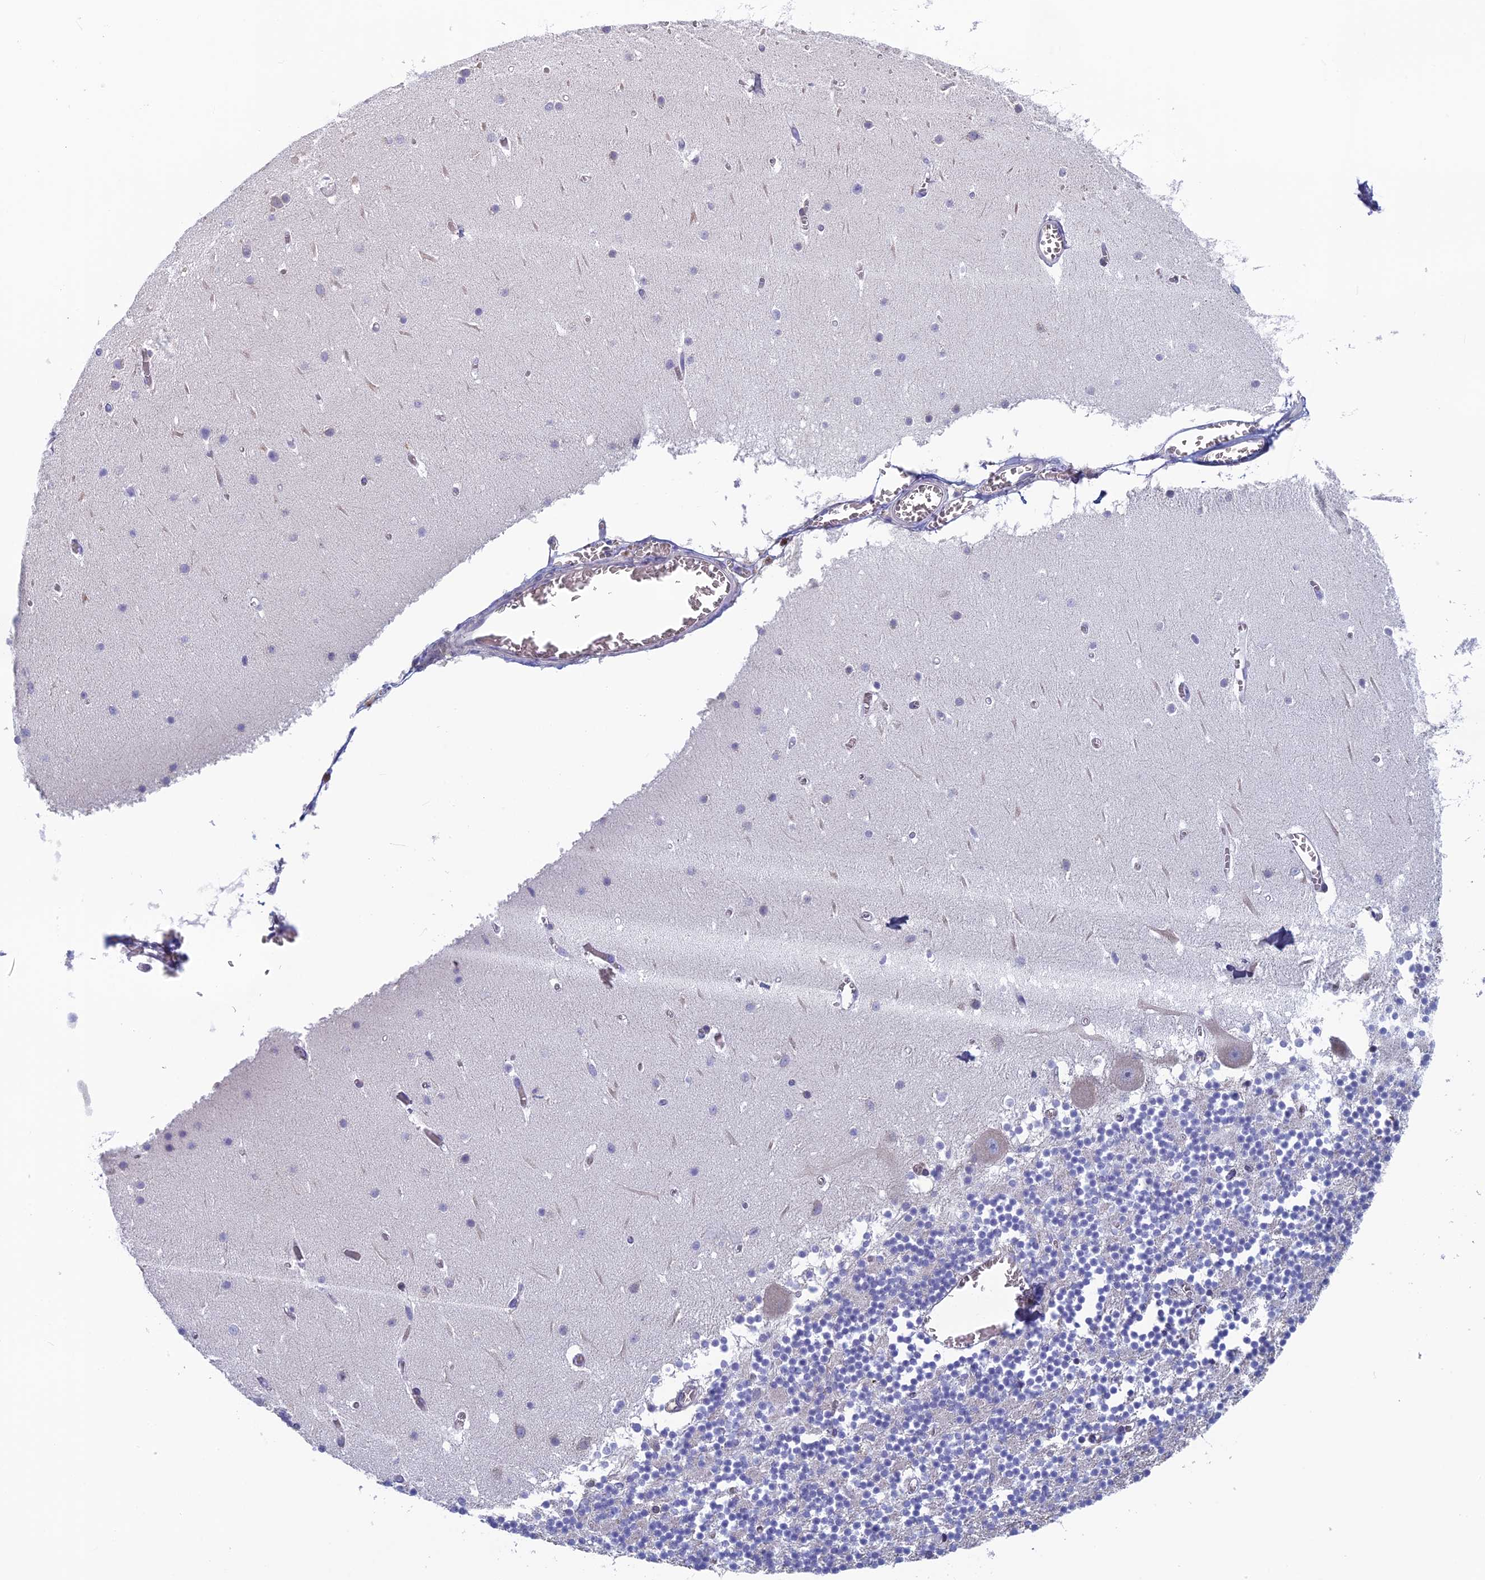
{"staining": {"intensity": "negative", "quantity": "none", "location": "none"}, "tissue": "cerebellum", "cell_type": "Cells in granular layer", "image_type": "normal", "snomed": [{"axis": "morphology", "description": "Normal tissue, NOS"}, {"axis": "topography", "description": "Cerebellum"}], "caption": "Immunohistochemistry (IHC) histopathology image of benign cerebellum stained for a protein (brown), which demonstrates no positivity in cells in granular layer.", "gene": "MRI1", "patient": {"sex": "female", "age": 28}}